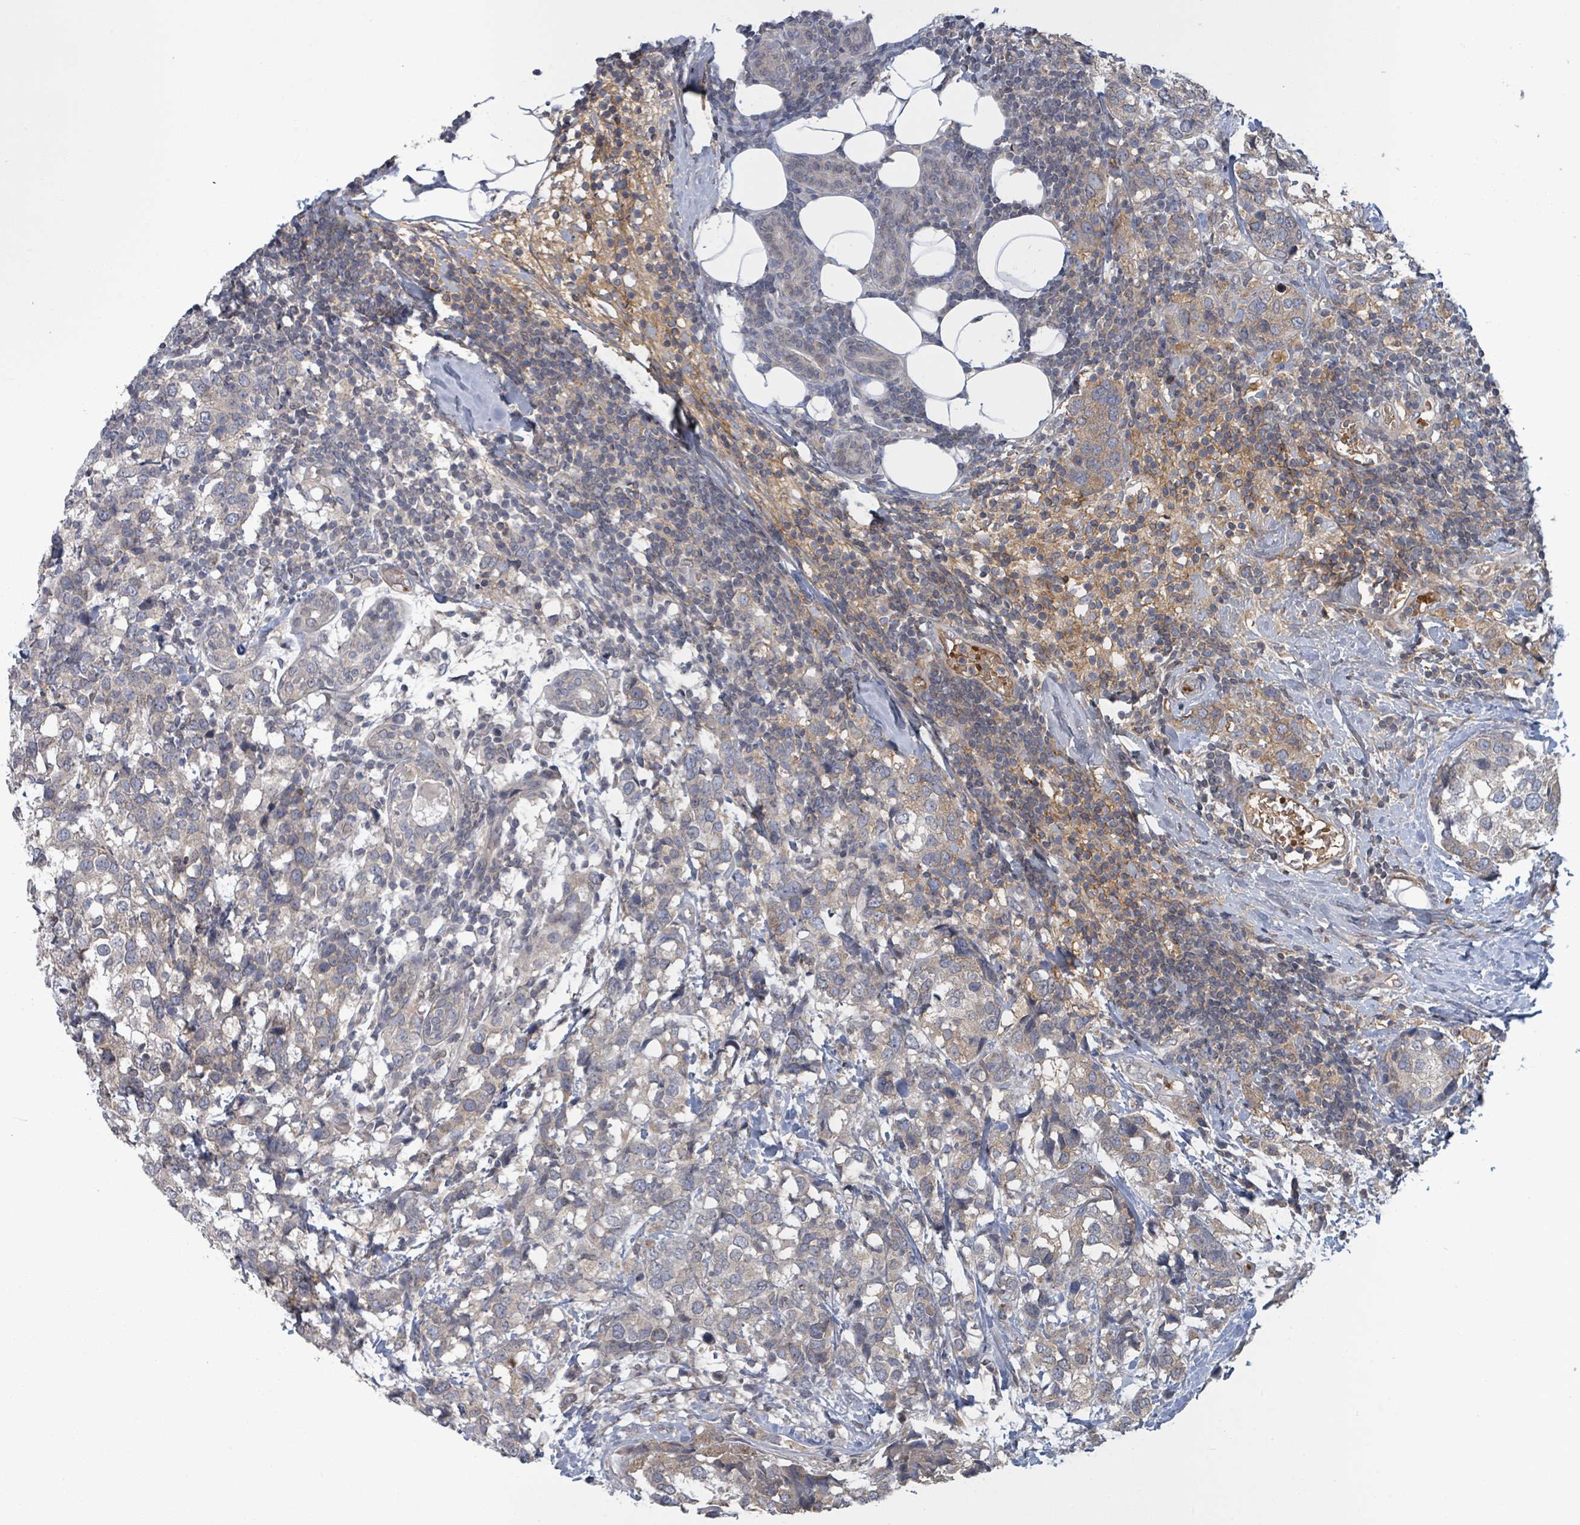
{"staining": {"intensity": "moderate", "quantity": "<25%", "location": "cytoplasmic/membranous"}, "tissue": "breast cancer", "cell_type": "Tumor cells", "image_type": "cancer", "snomed": [{"axis": "morphology", "description": "Lobular carcinoma"}, {"axis": "topography", "description": "Breast"}], "caption": "Immunohistochemistry (DAB (3,3'-diaminobenzidine)) staining of breast cancer (lobular carcinoma) exhibits moderate cytoplasmic/membranous protein expression in approximately <25% of tumor cells. The staining was performed using DAB (3,3'-diaminobenzidine), with brown indicating positive protein expression. Nuclei are stained blue with hematoxylin.", "gene": "GRM8", "patient": {"sex": "female", "age": 59}}